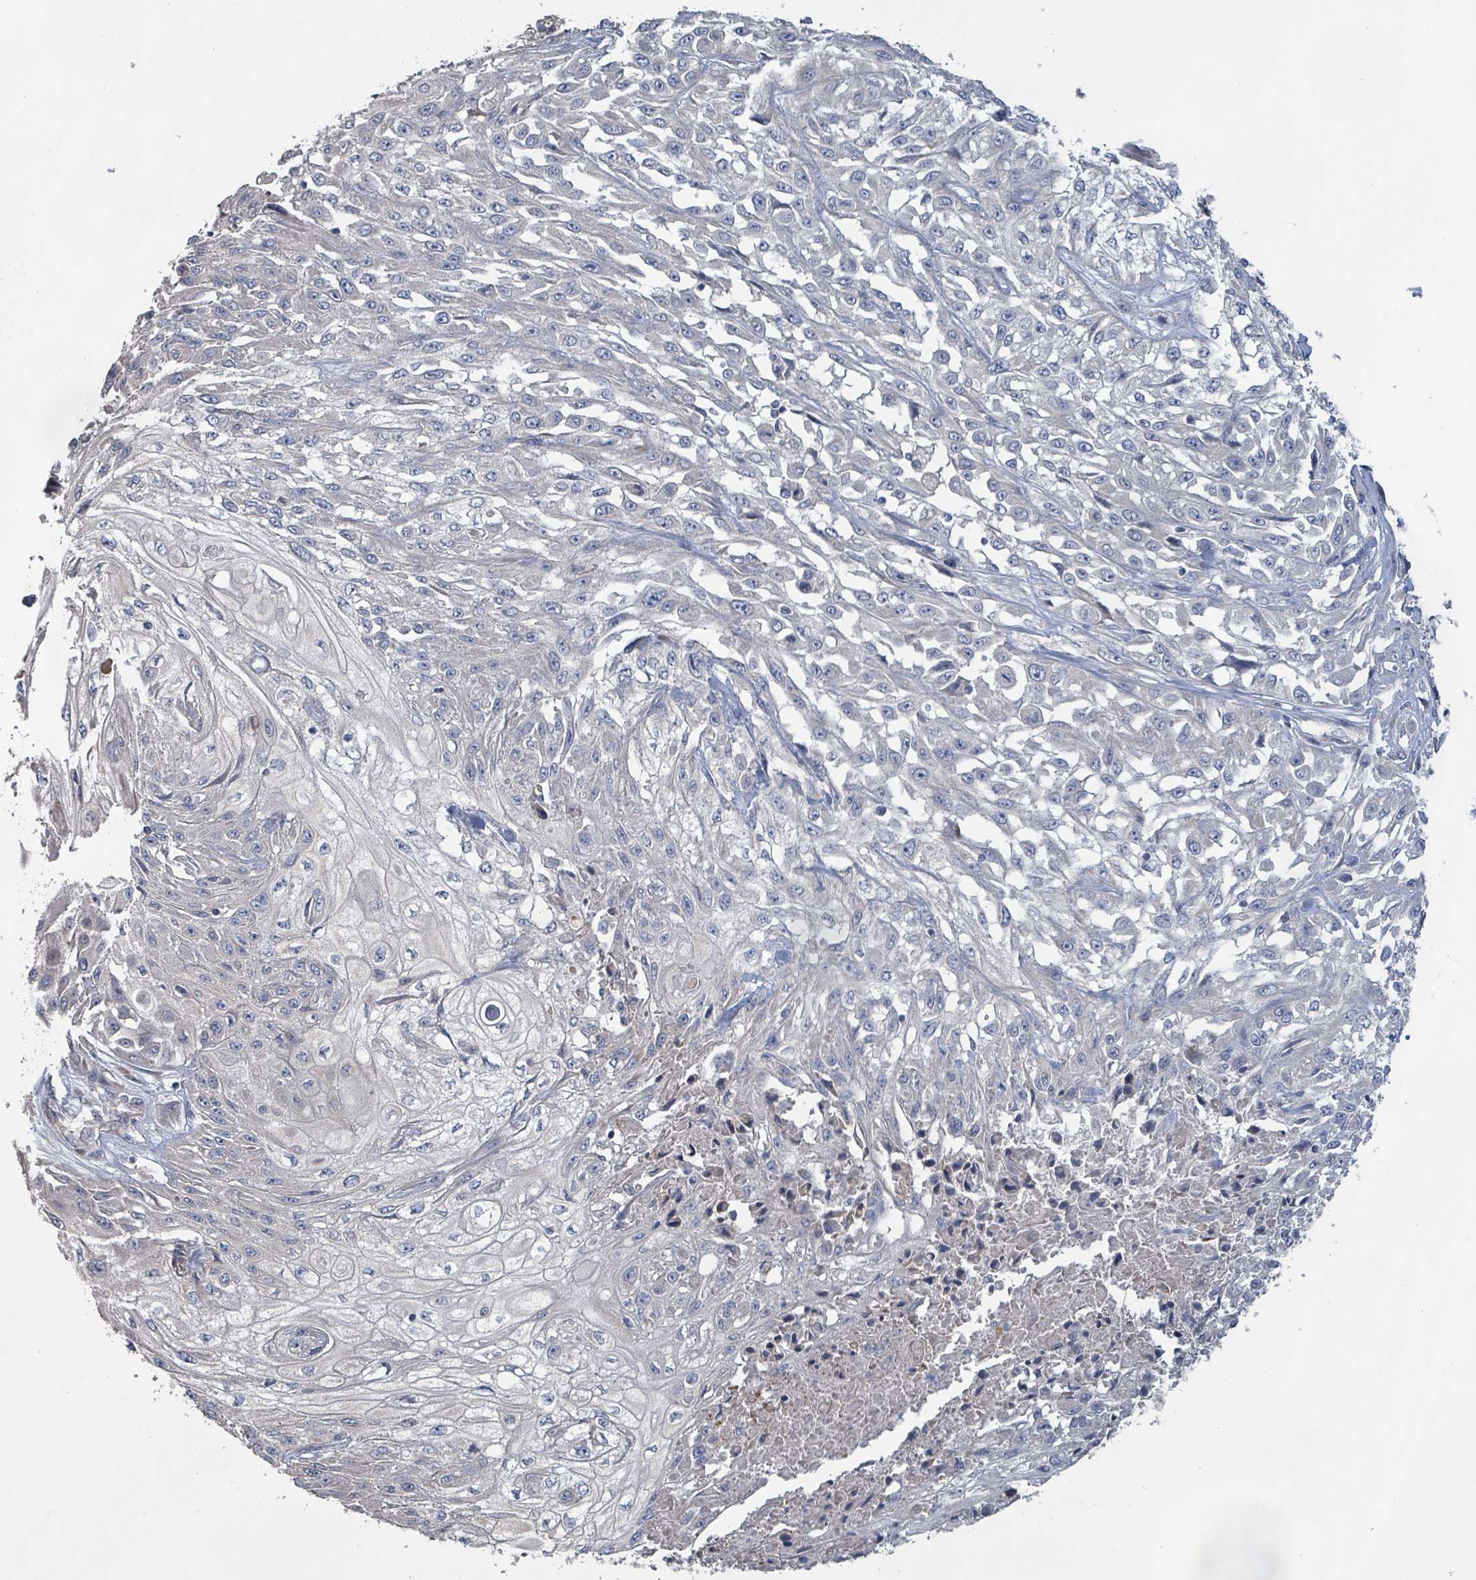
{"staining": {"intensity": "negative", "quantity": "none", "location": "none"}, "tissue": "skin cancer", "cell_type": "Tumor cells", "image_type": "cancer", "snomed": [{"axis": "morphology", "description": "Squamous cell carcinoma, NOS"}, {"axis": "morphology", "description": "Squamous cell carcinoma, metastatic, NOS"}, {"axis": "topography", "description": "Skin"}, {"axis": "topography", "description": "Lymph node"}], "caption": "Micrograph shows no protein positivity in tumor cells of skin squamous cell carcinoma tissue. Nuclei are stained in blue.", "gene": "KCNS2", "patient": {"sex": "male", "age": 75}}